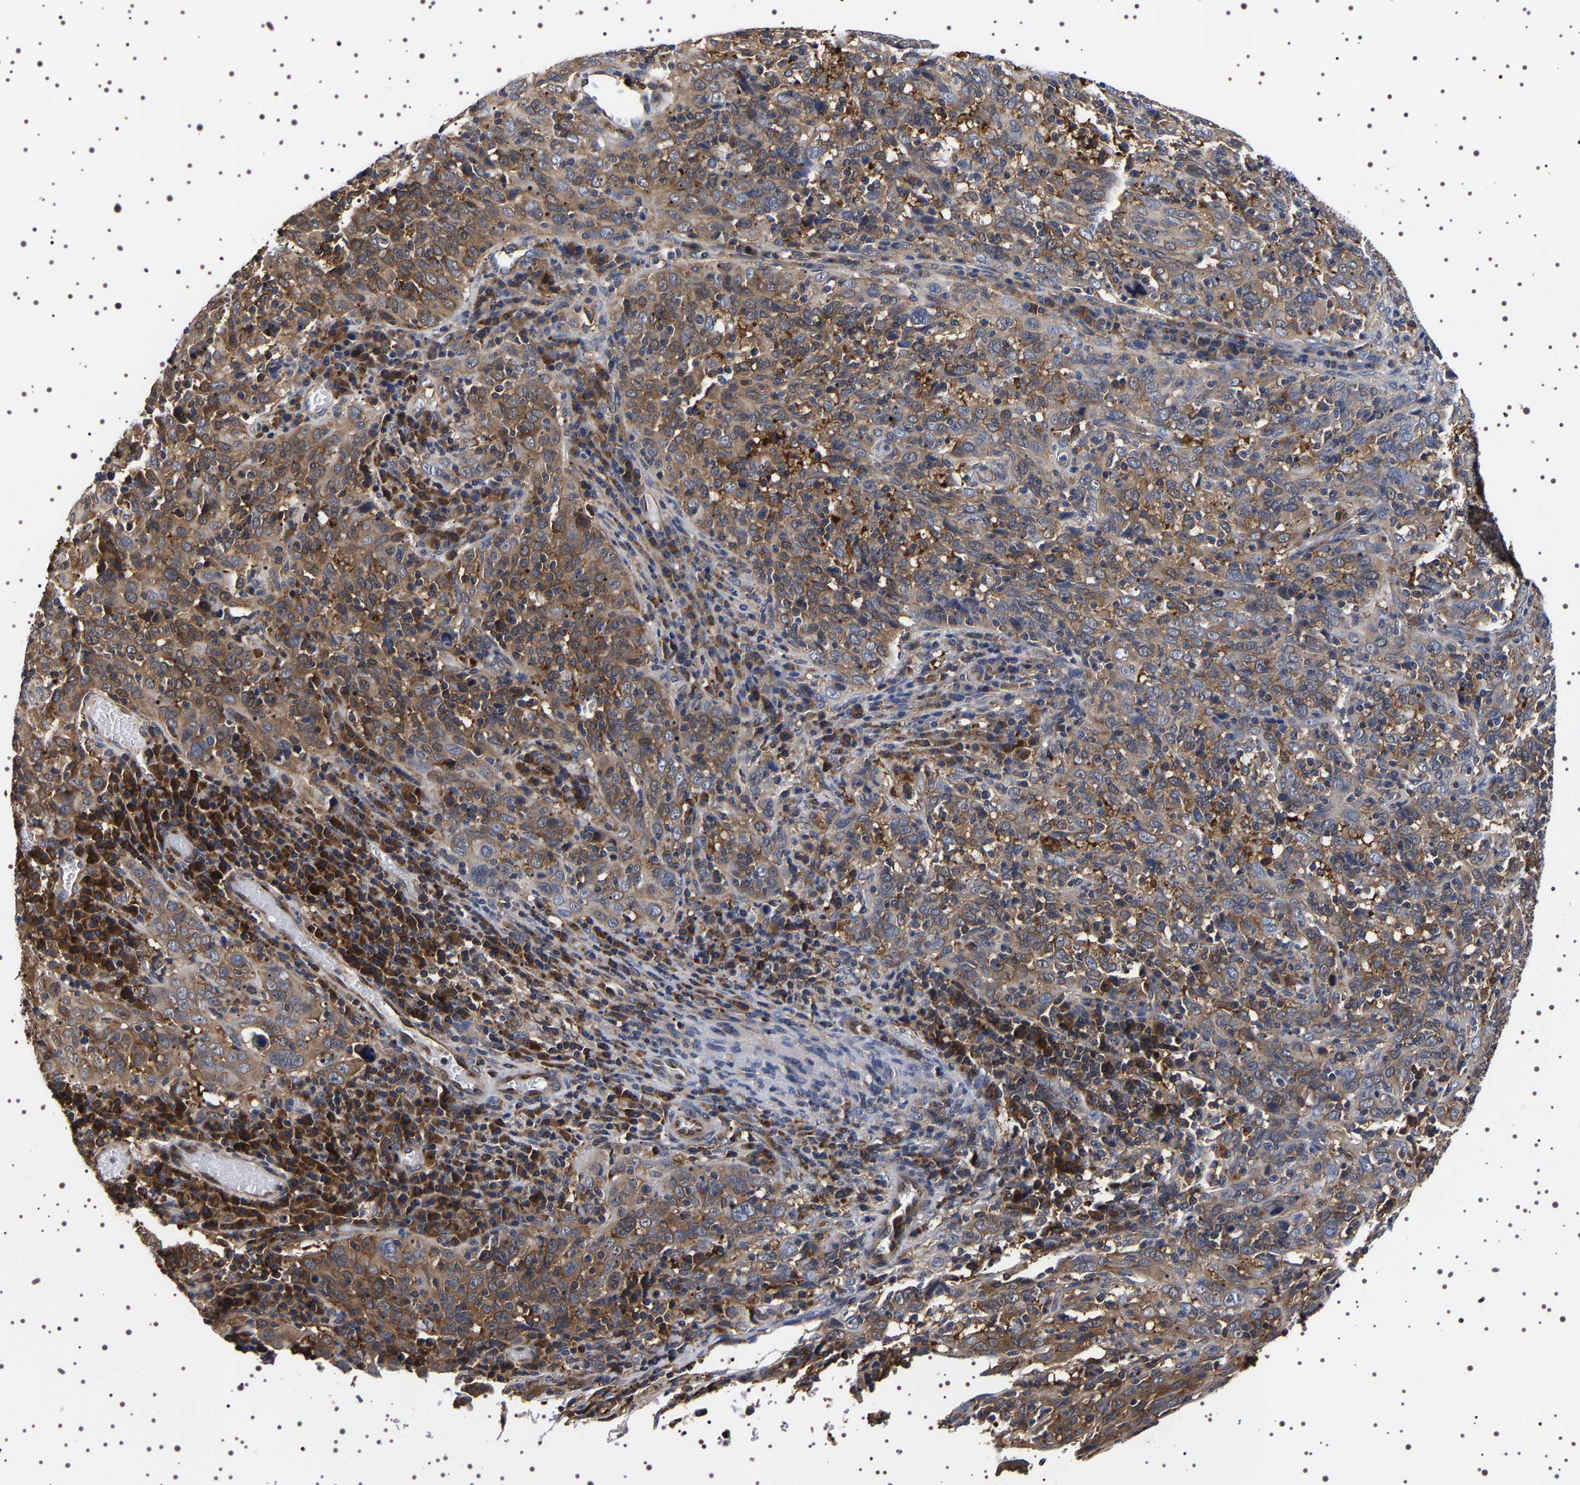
{"staining": {"intensity": "moderate", "quantity": ">75%", "location": "cytoplasmic/membranous"}, "tissue": "cervical cancer", "cell_type": "Tumor cells", "image_type": "cancer", "snomed": [{"axis": "morphology", "description": "Squamous cell carcinoma, NOS"}, {"axis": "topography", "description": "Cervix"}], "caption": "Immunohistochemical staining of cervical cancer (squamous cell carcinoma) reveals moderate cytoplasmic/membranous protein expression in about >75% of tumor cells.", "gene": "DARS1", "patient": {"sex": "female", "age": 46}}